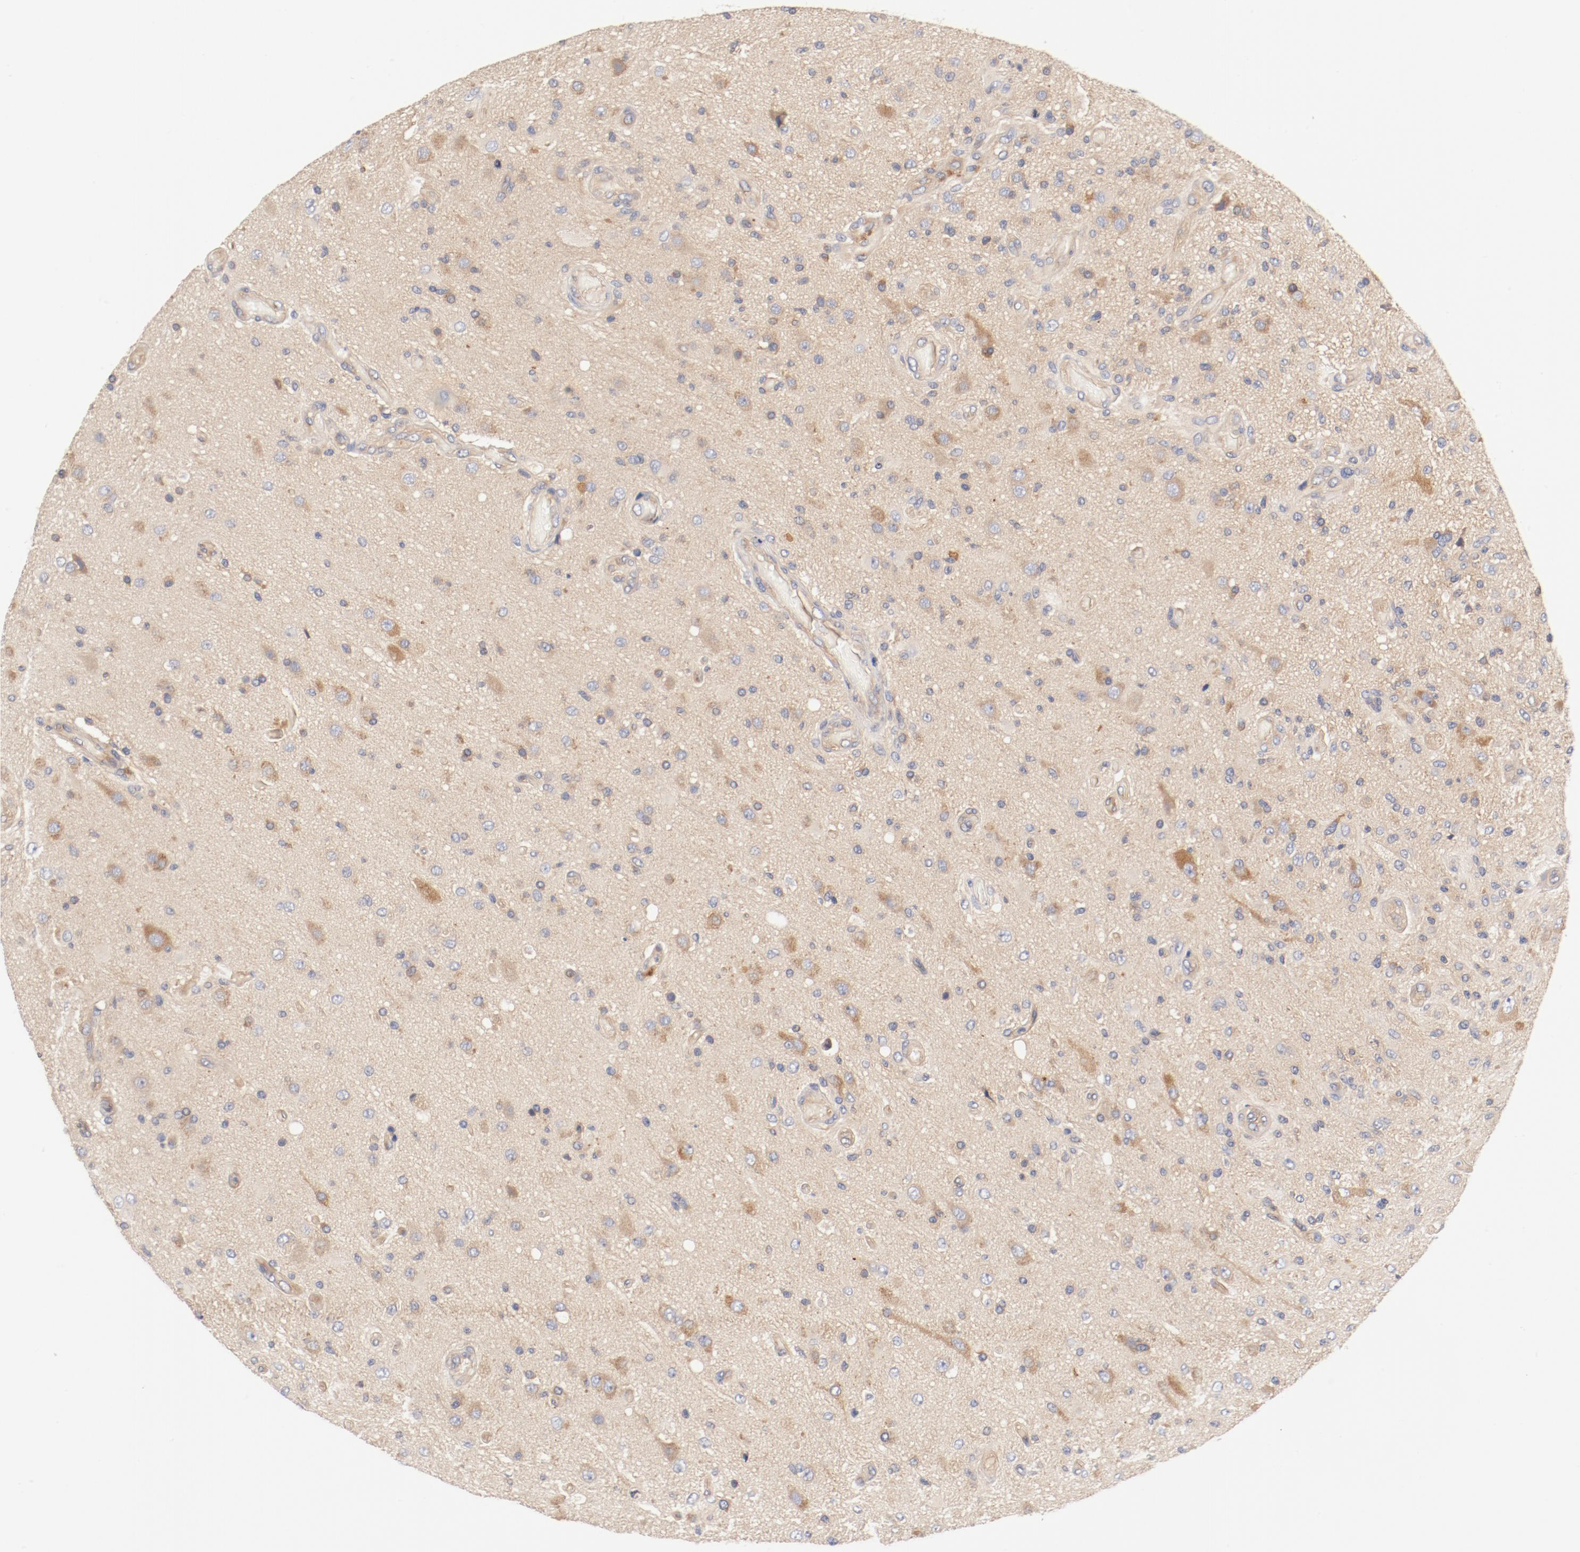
{"staining": {"intensity": "moderate", "quantity": "<25%", "location": "cytoplasmic/membranous"}, "tissue": "glioma", "cell_type": "Tumor cells", "image_type": "cancer", "snomed": [{"axis": "morphology", "description": "Normal tissue, NOS"}, {"axis": "morphology", "description": "Glioma, malignant, High grade"}, {"axis": "topography", "description": "Cerebral cortex"}], "caption": "High-grade glioma (malignant) stained for a protein (brown) reveals moderate cytoplasmic/membranous positive staining in about <25% of tumor cells.", "gene": "DYNC1H1", "patient": {"sex": "male", "age": 77}}